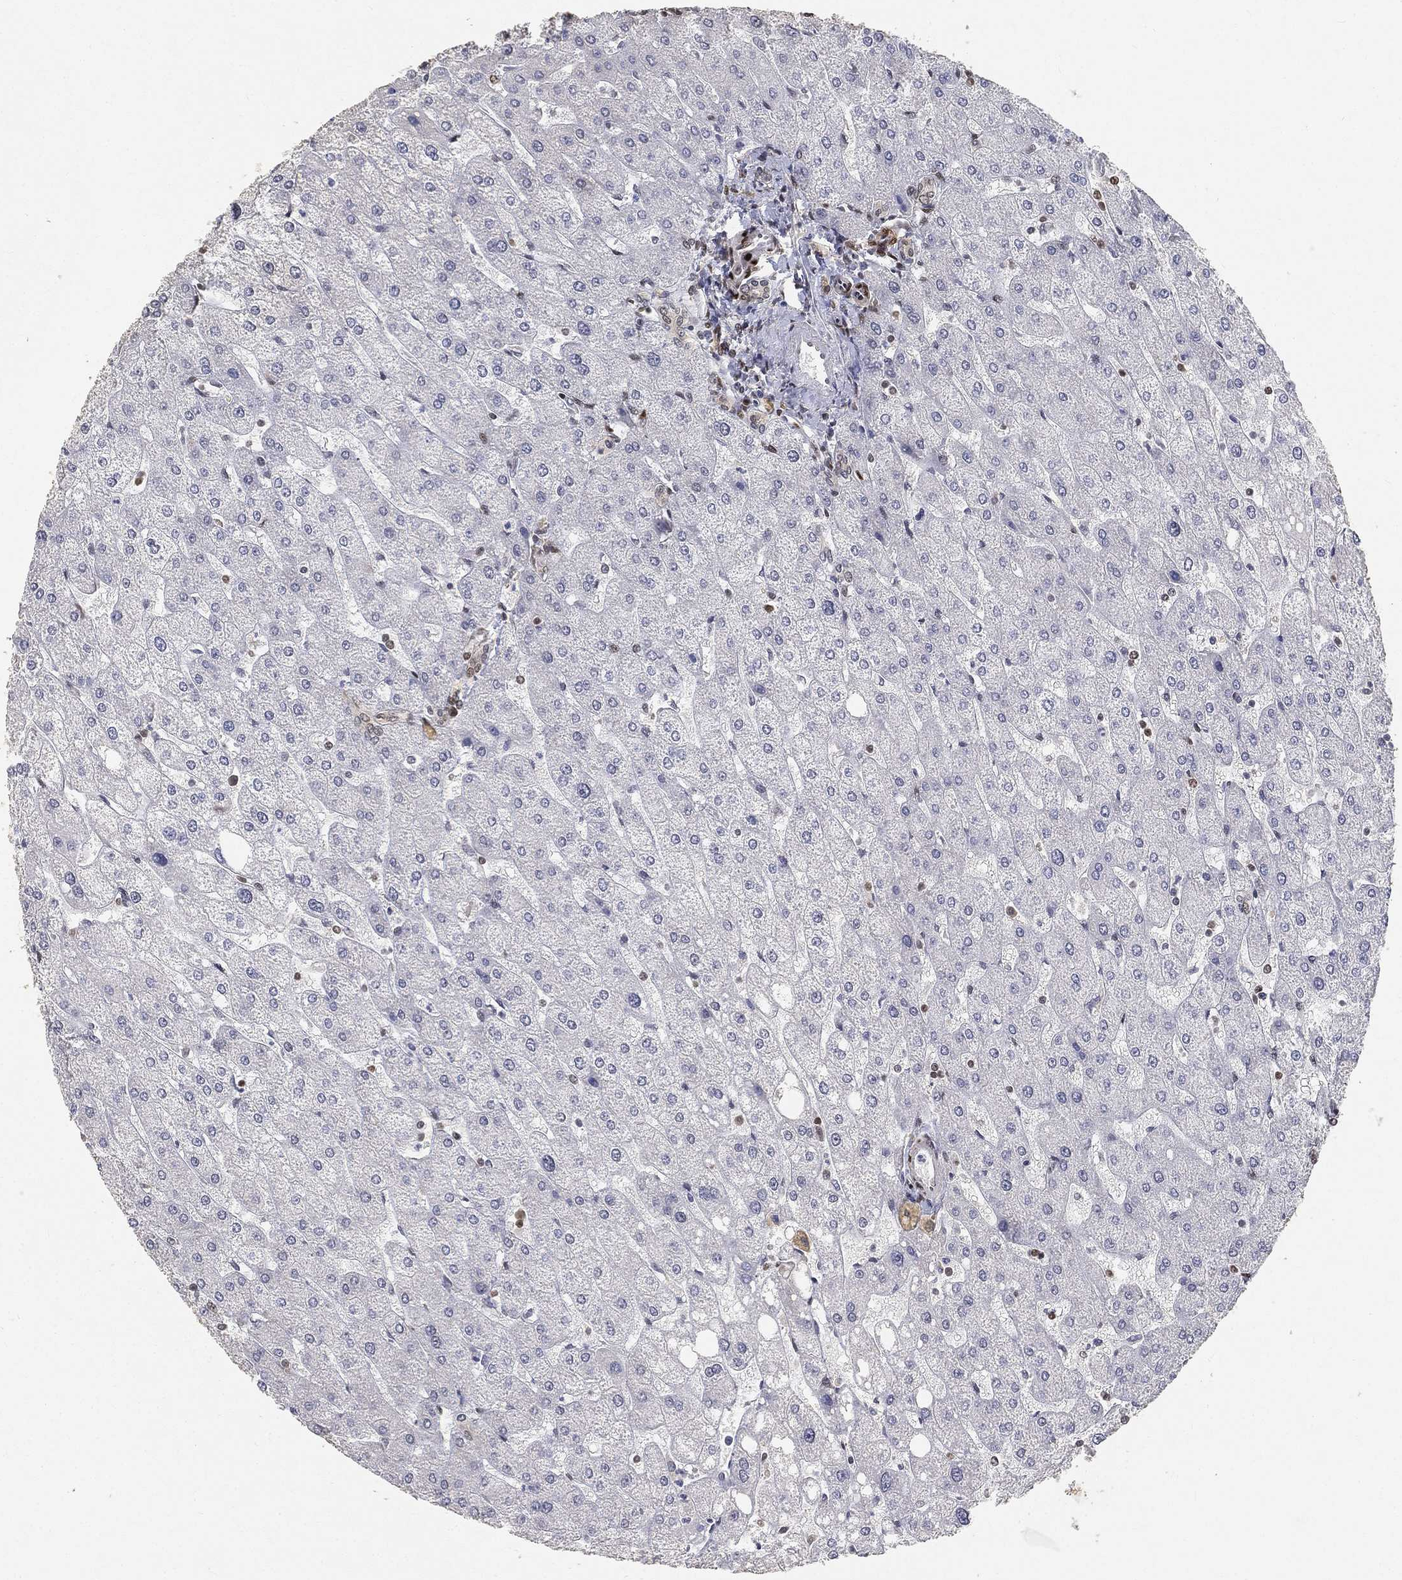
{"staining": {"intensity": "negative", "quantity": "none", "location": "none"}, "tissue": "liver", "cell_type": "Cholangiocytes", "image_type": "normal", "snomed": [{"axis": "morphology", "description": "Normal tissue, NOS"}, {"axis": "topography", "description": "Liver"}], "caption": "Cholangiocytes are negative for brown protein staining in benign liver. Brightfield microscopy of immunohistochemistry stained with DAB (brown) and hematoxylin (blue), captured at high magnification.", "gene": "CRTC3", "patient": {"sex": "male", "age": 67}}